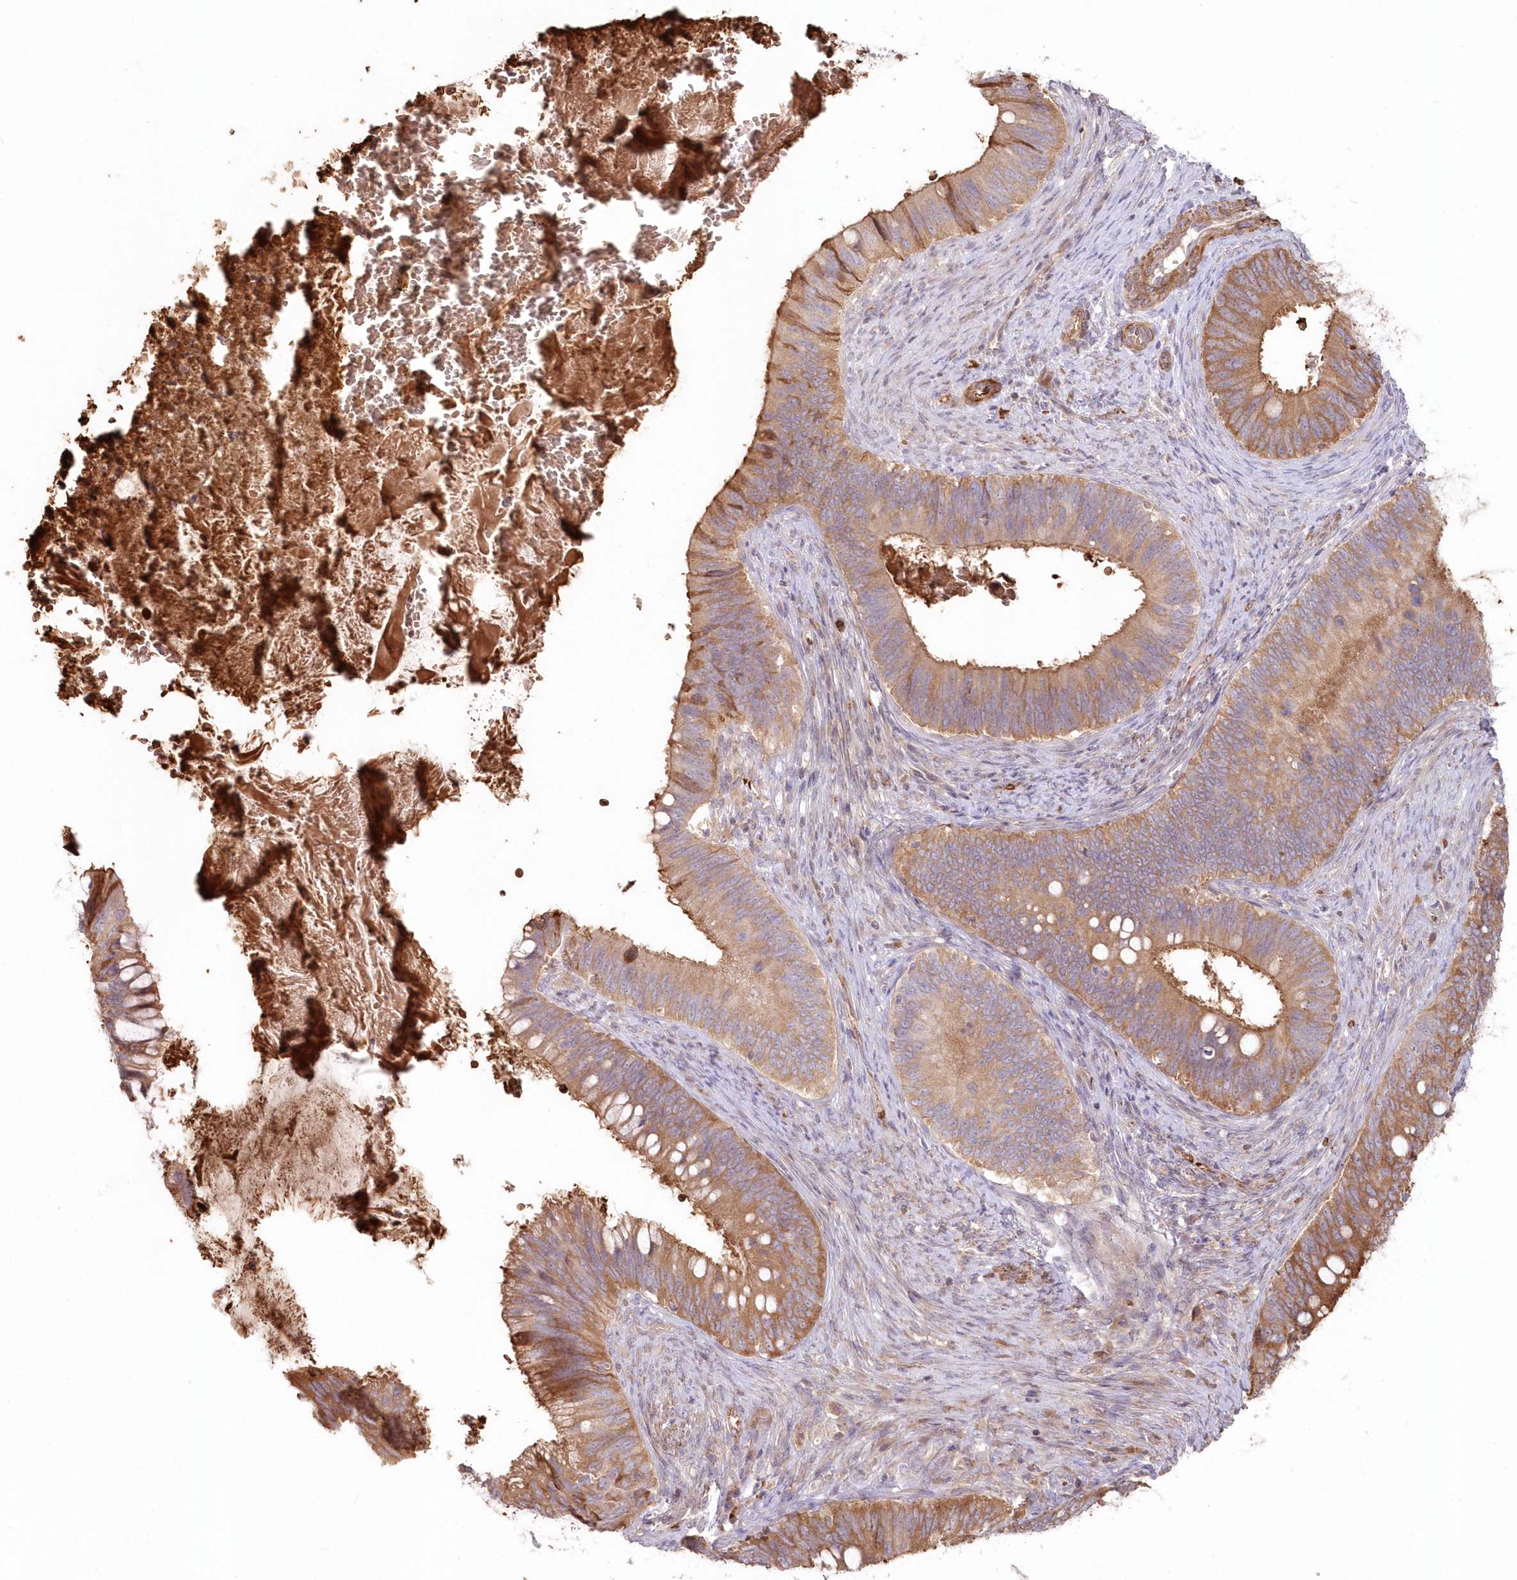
{"staining": {"intensity": "moderate", "quantity": ">75%", "location": "cytoplasmic/membranous"}, "tissue": "cervical cancer", "cell_type": "Tumor cells", "image_type": "cancer", "snomed": [{"axis": "morphology", "description": "Adenocarcinoma, NOS"}, {"axis": "topography", "description": "Cervix"}], "caption": "Moderate cytoplasmic/membranous protein positivity is seen in about >75% of tumor cells in cervical adenocarcinoma.", "gene": "SERINC1", "patient": {"sex": "female", "age": 42}}